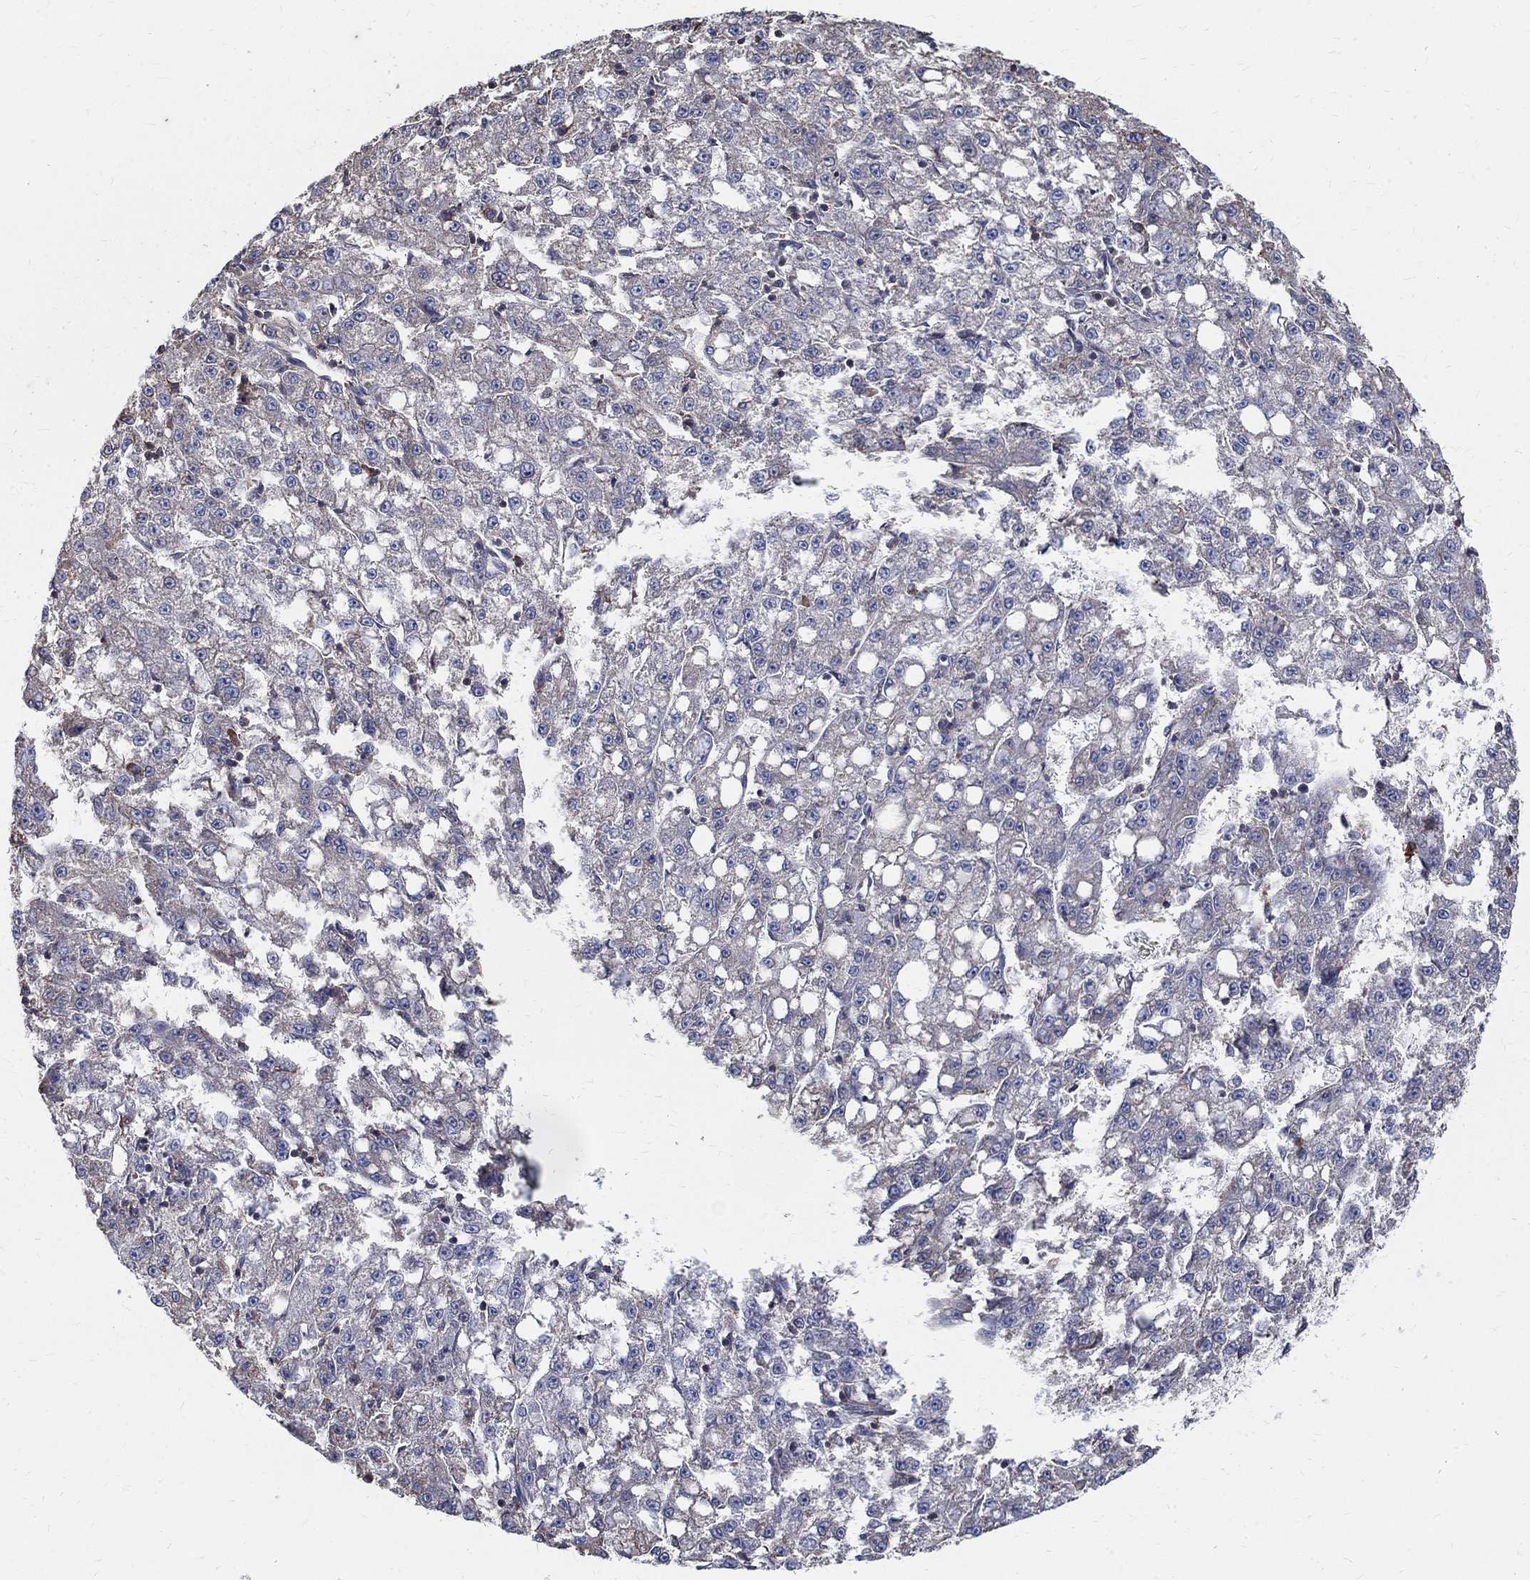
{"staining": {"intensity": "negative", "quantity": "none", "location": "none"}, "tissue": "liver cancer", "cell_type": "Tumor cells", "image_type": "cancer", "snomed": [{"axis": "morphology", "description": "Carcinoma, Hepatocellular, NOS"}, {"axis": "topography", "description": "Liver"}], "caption": "IHC histopathology image of liver cancer stained for a protein (brown), which displays no staining in tumor cells. (DAB IHC with hematoxylin counter stain).", "gene": "AGAP2", "patient": {"sex": "female", "age": 65}}